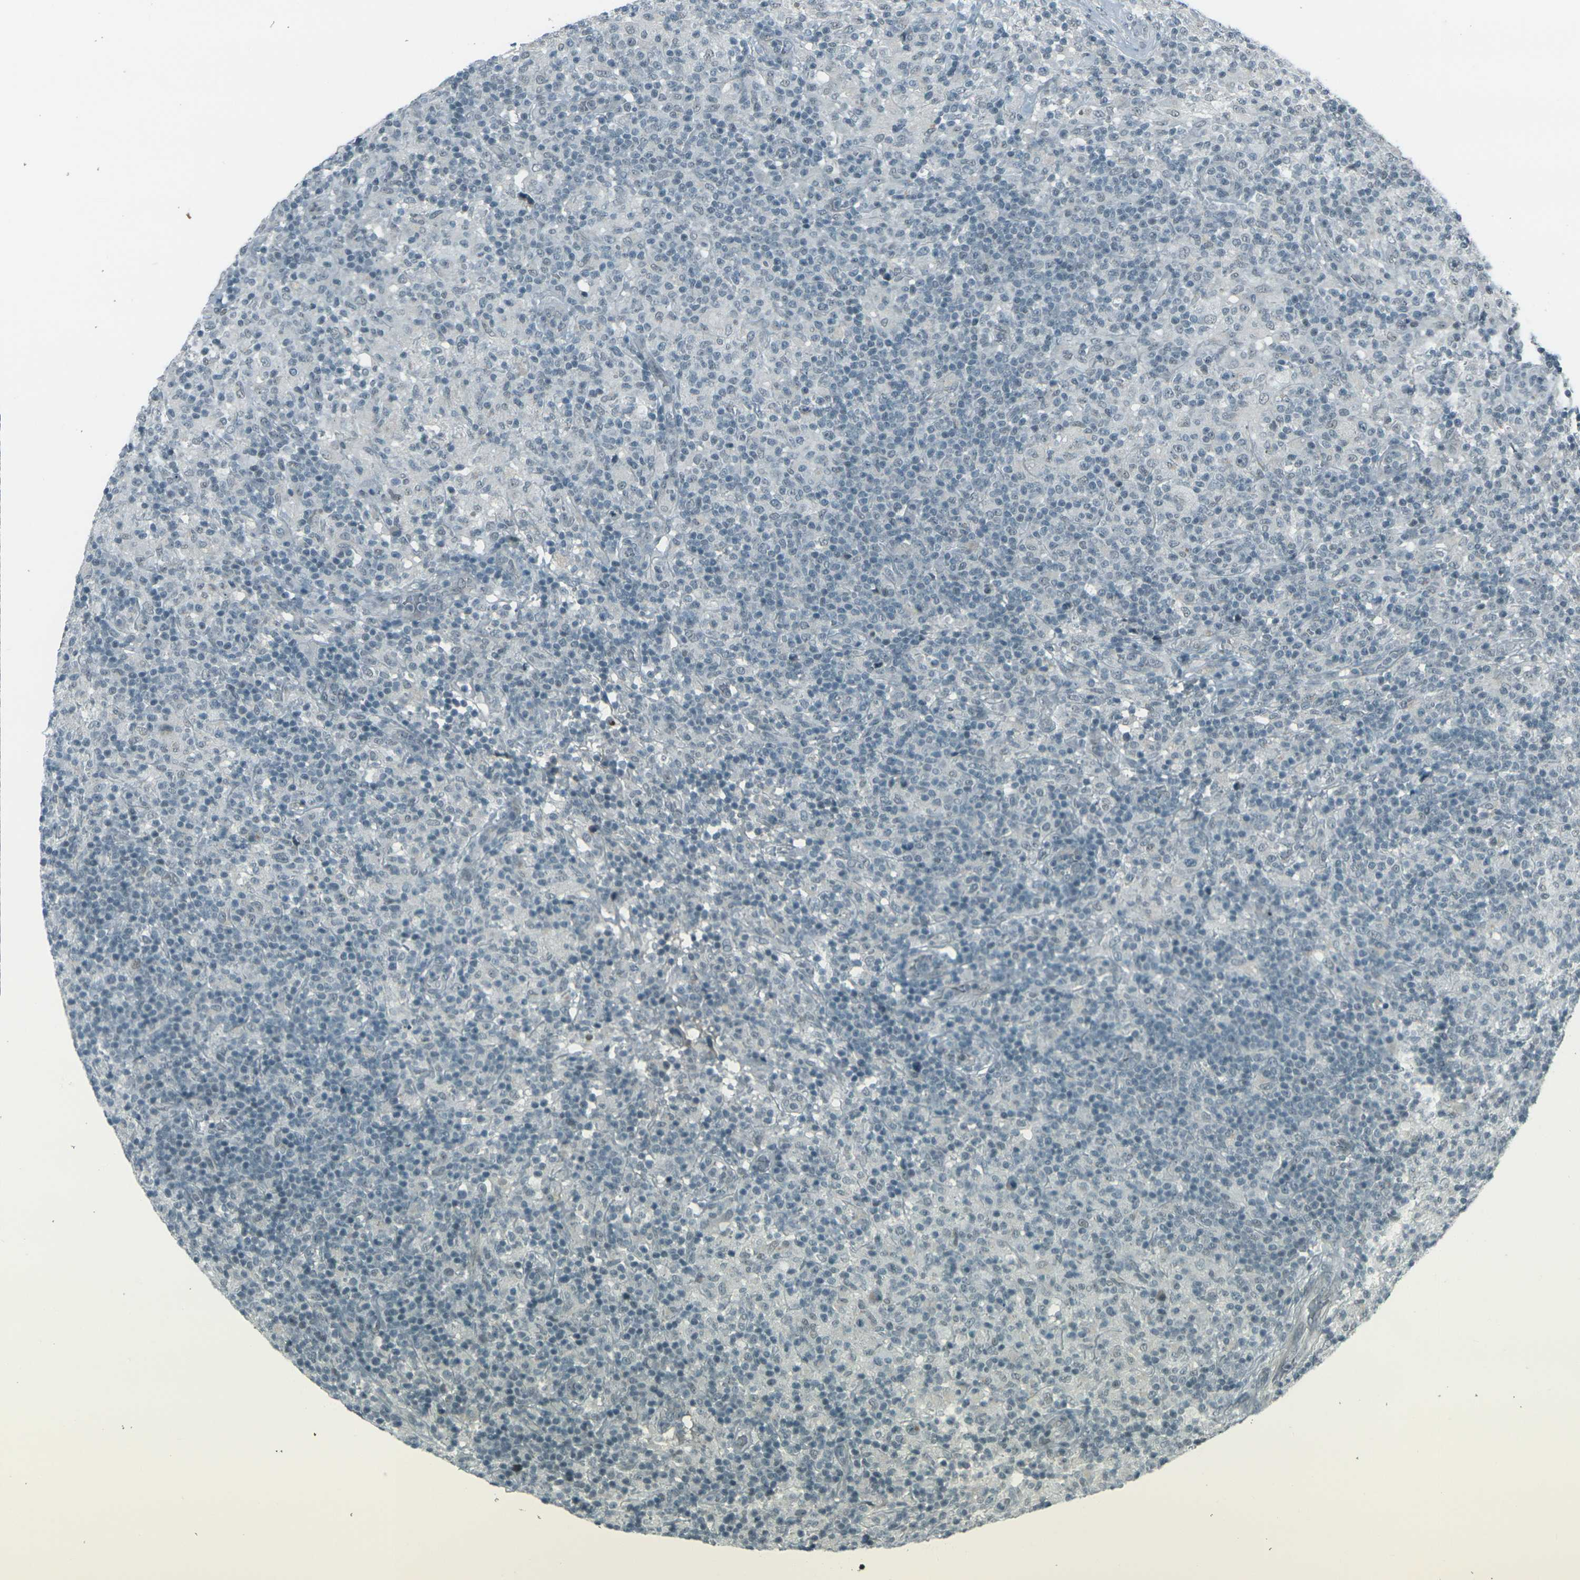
{"staining": {"intensity": "negative", "quantity": "none", "location": "none"}, "tissue": "lymphoma", "cell_type": "Tumor cells", "image_type": "cancer", "snomed": [{"axis": "morphology", "description": "Hodgkin's disease, NOS"}, {"axis": "topography", "description": "Lymph node"}], "caption": "Tumor cells show no significant protein staining in lymphoma.", "gene": "GPR19", "patient": {"sex": "male", "age": 70}}